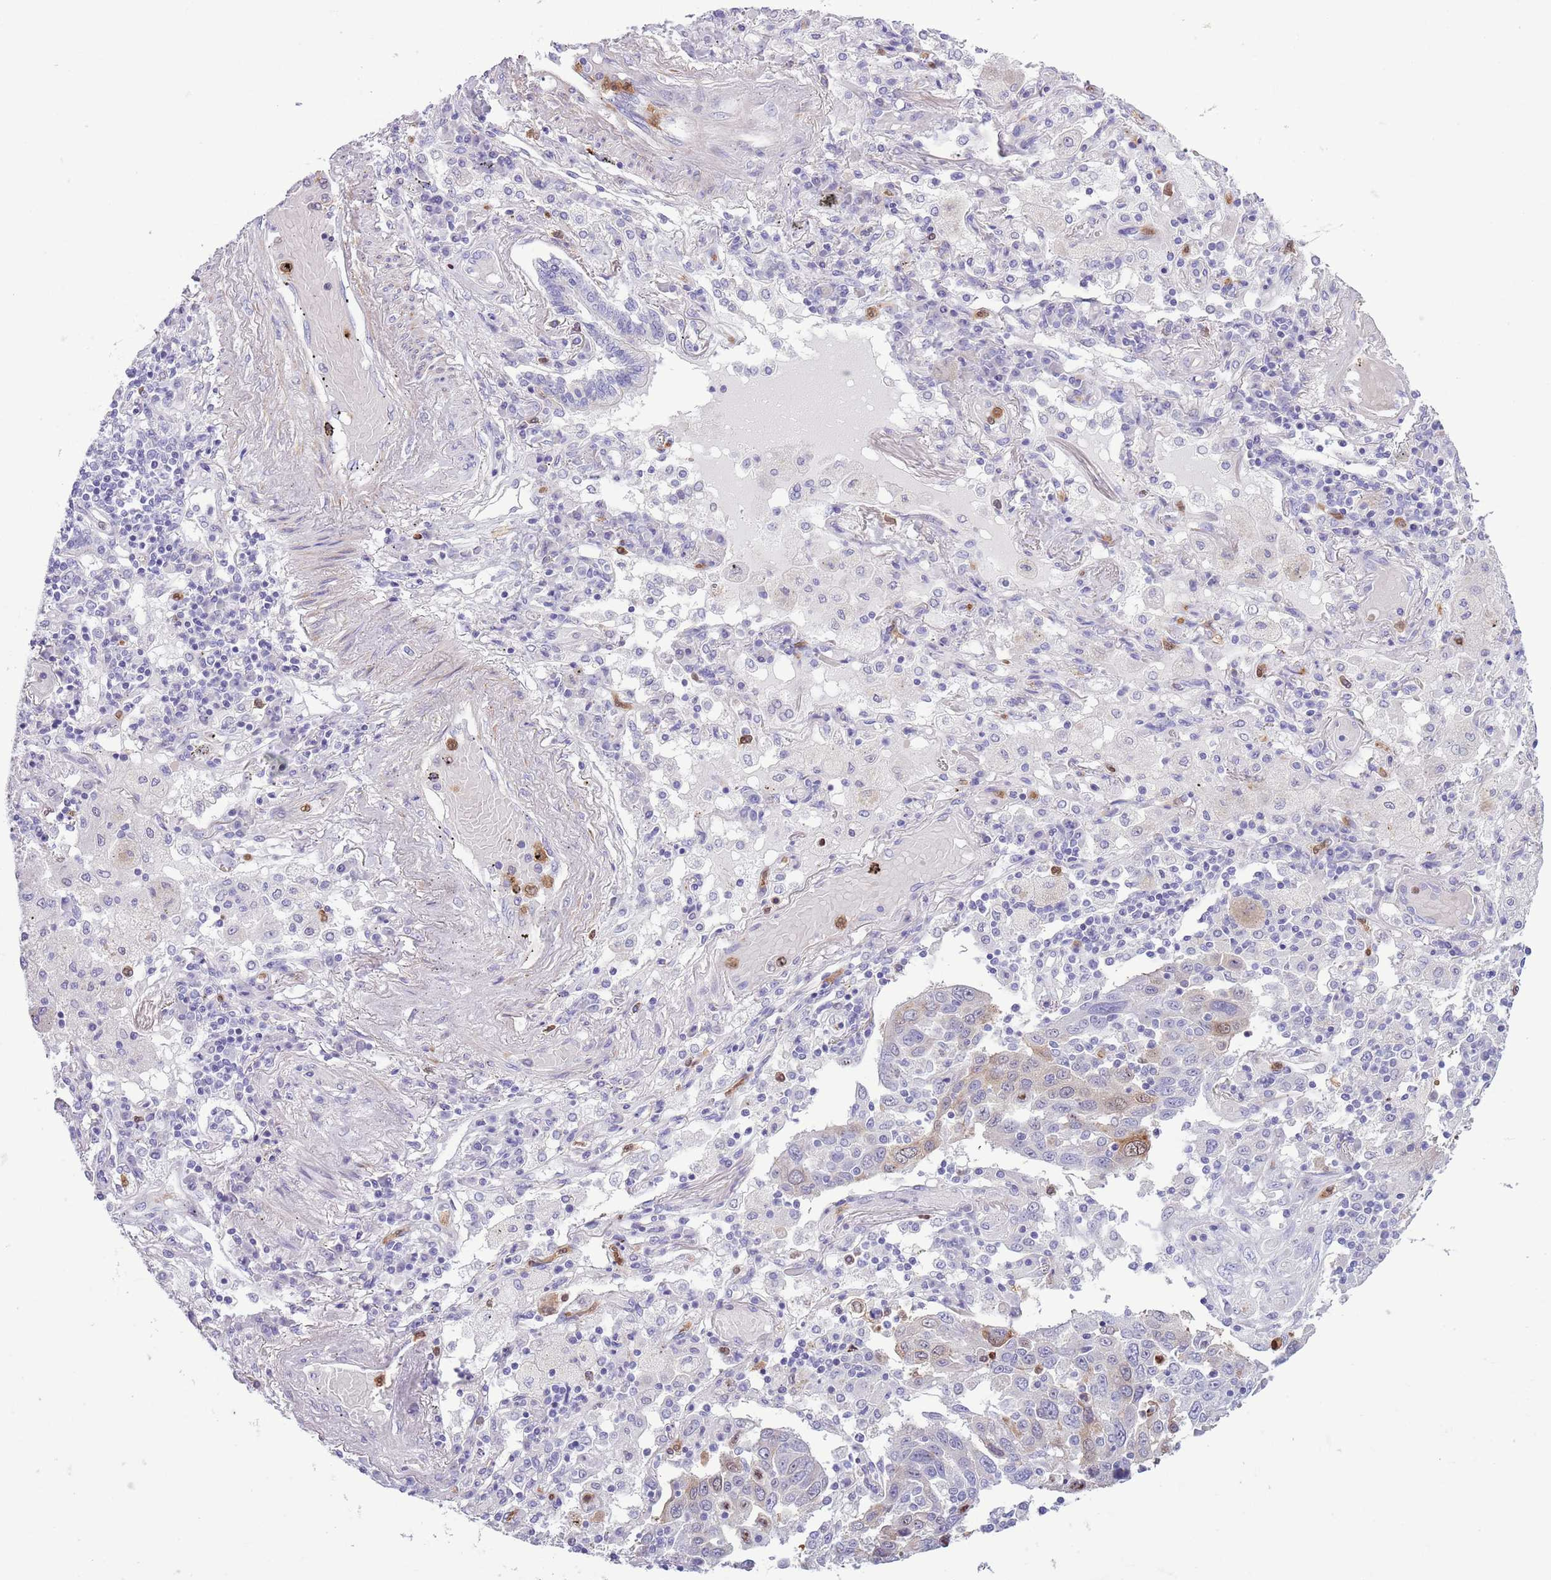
{"staining": {"intensity": "negative", "quantity": "none", "location": "none"}, "tissue": "lung cancer", "cell_type": "Tumor cells", "image_type": "cancer", "snomed": [{"axis": "morphology", "description": "Squamous cell carcinoma, NOS"}, {"axis": "topography", "description": "Lung"}], "caption": "DAB immunohistochemical staining of human lung cancer shows no significant staining in tumor cells.", "gene": "OR6M1", "patient": {"sex": "male", "age": 65}}